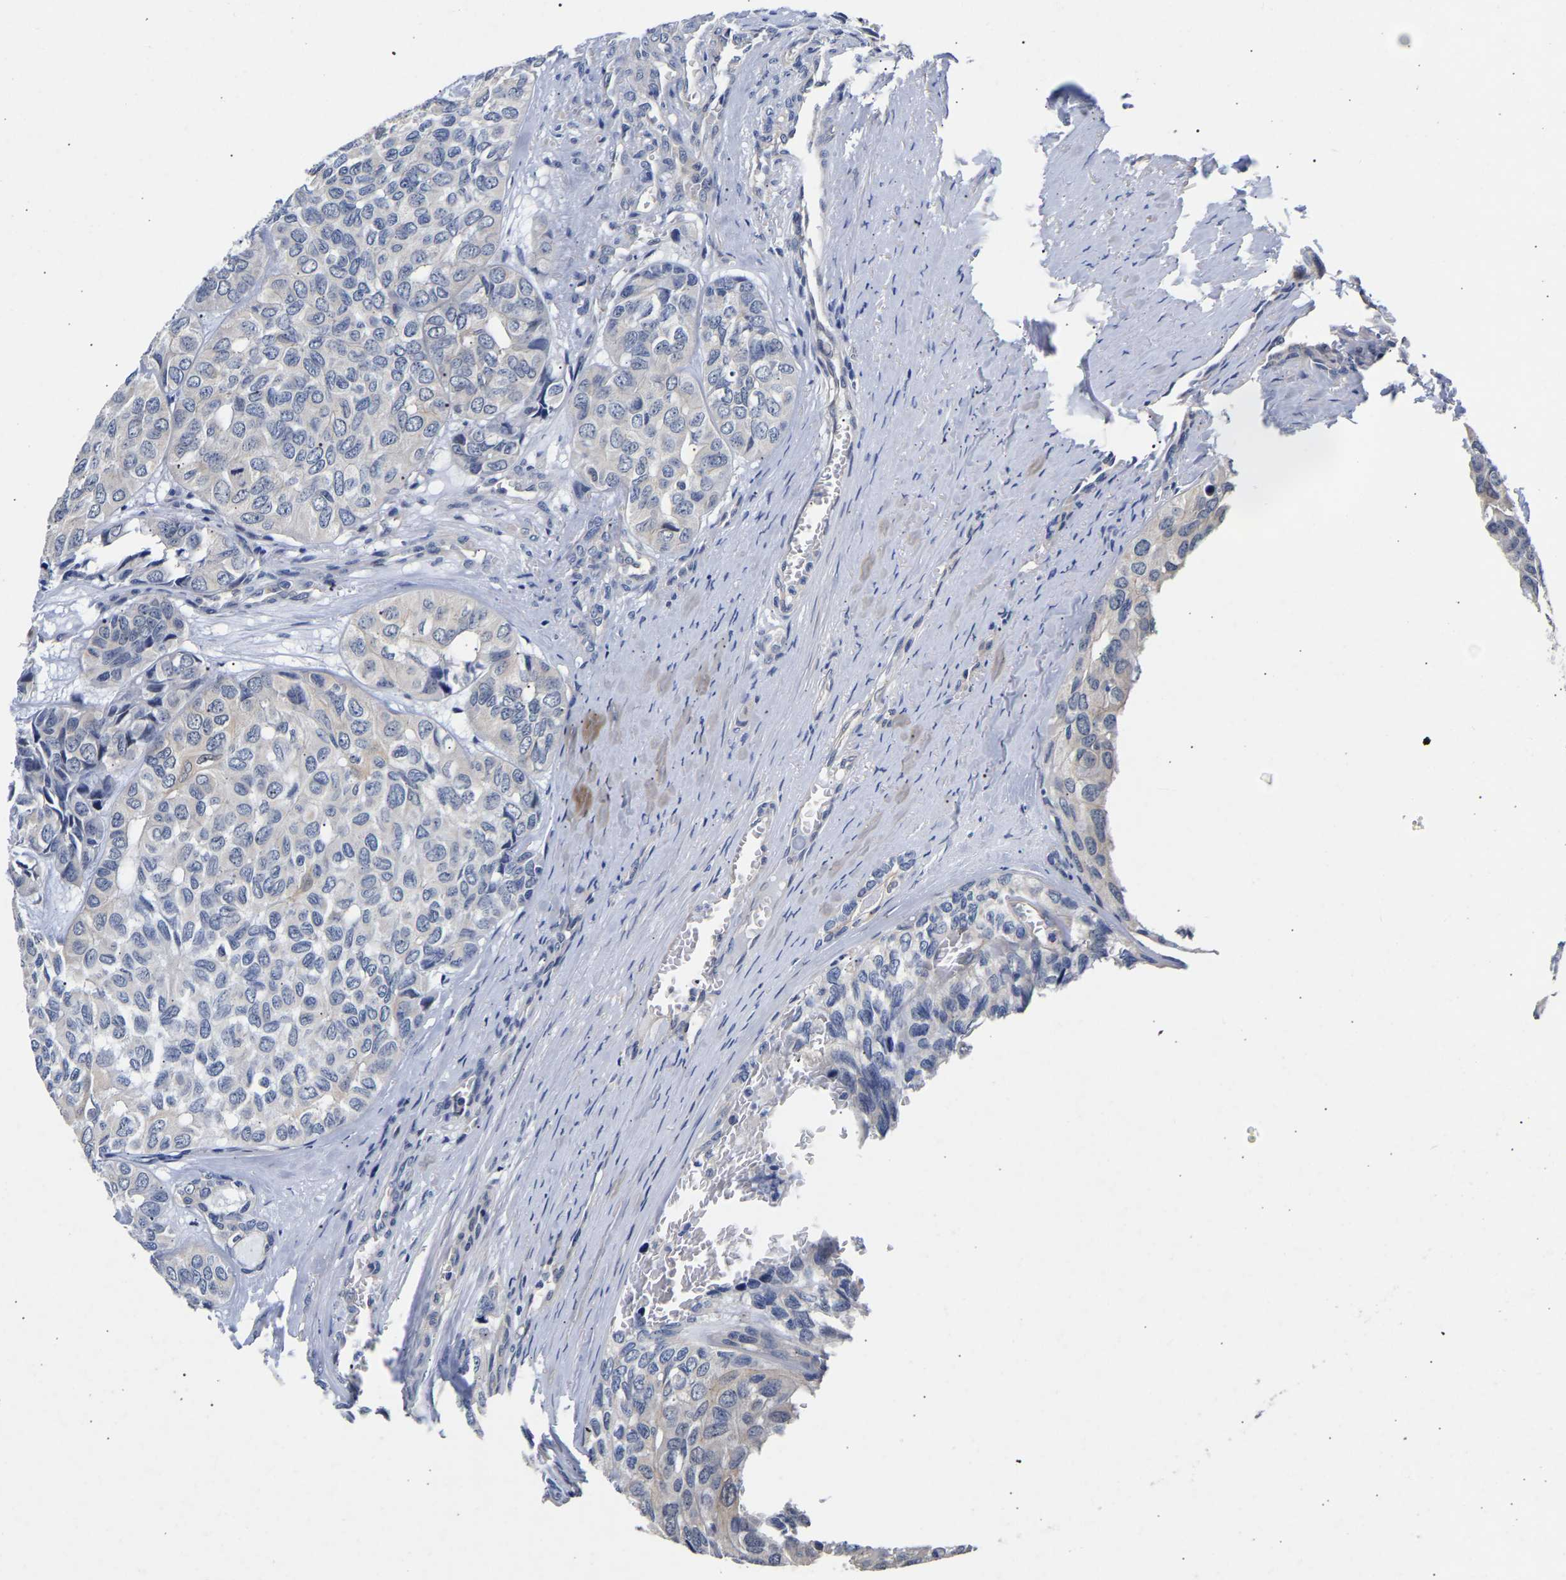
{"staining": {"intensity": "negative", "quantity": "none", "location": "none"}, "tissue": "head and neck cancer", "cell_type": "Tumor cells", "image_type": "cancer", "snomed": [{"axis": "morphology", "description": "Adenocarcinoma, NOS"}, {"axis": "topography", "description": "Salivary gland, NOS"}, {"axis": "topography", "description": "Head-Neck"}], "caption": "Tumor cells are negative for brown protein staining in adenocarcinoma (head and neck).", "gene": "CCDC6", "patient": {"sex": "female", "age": 76}}